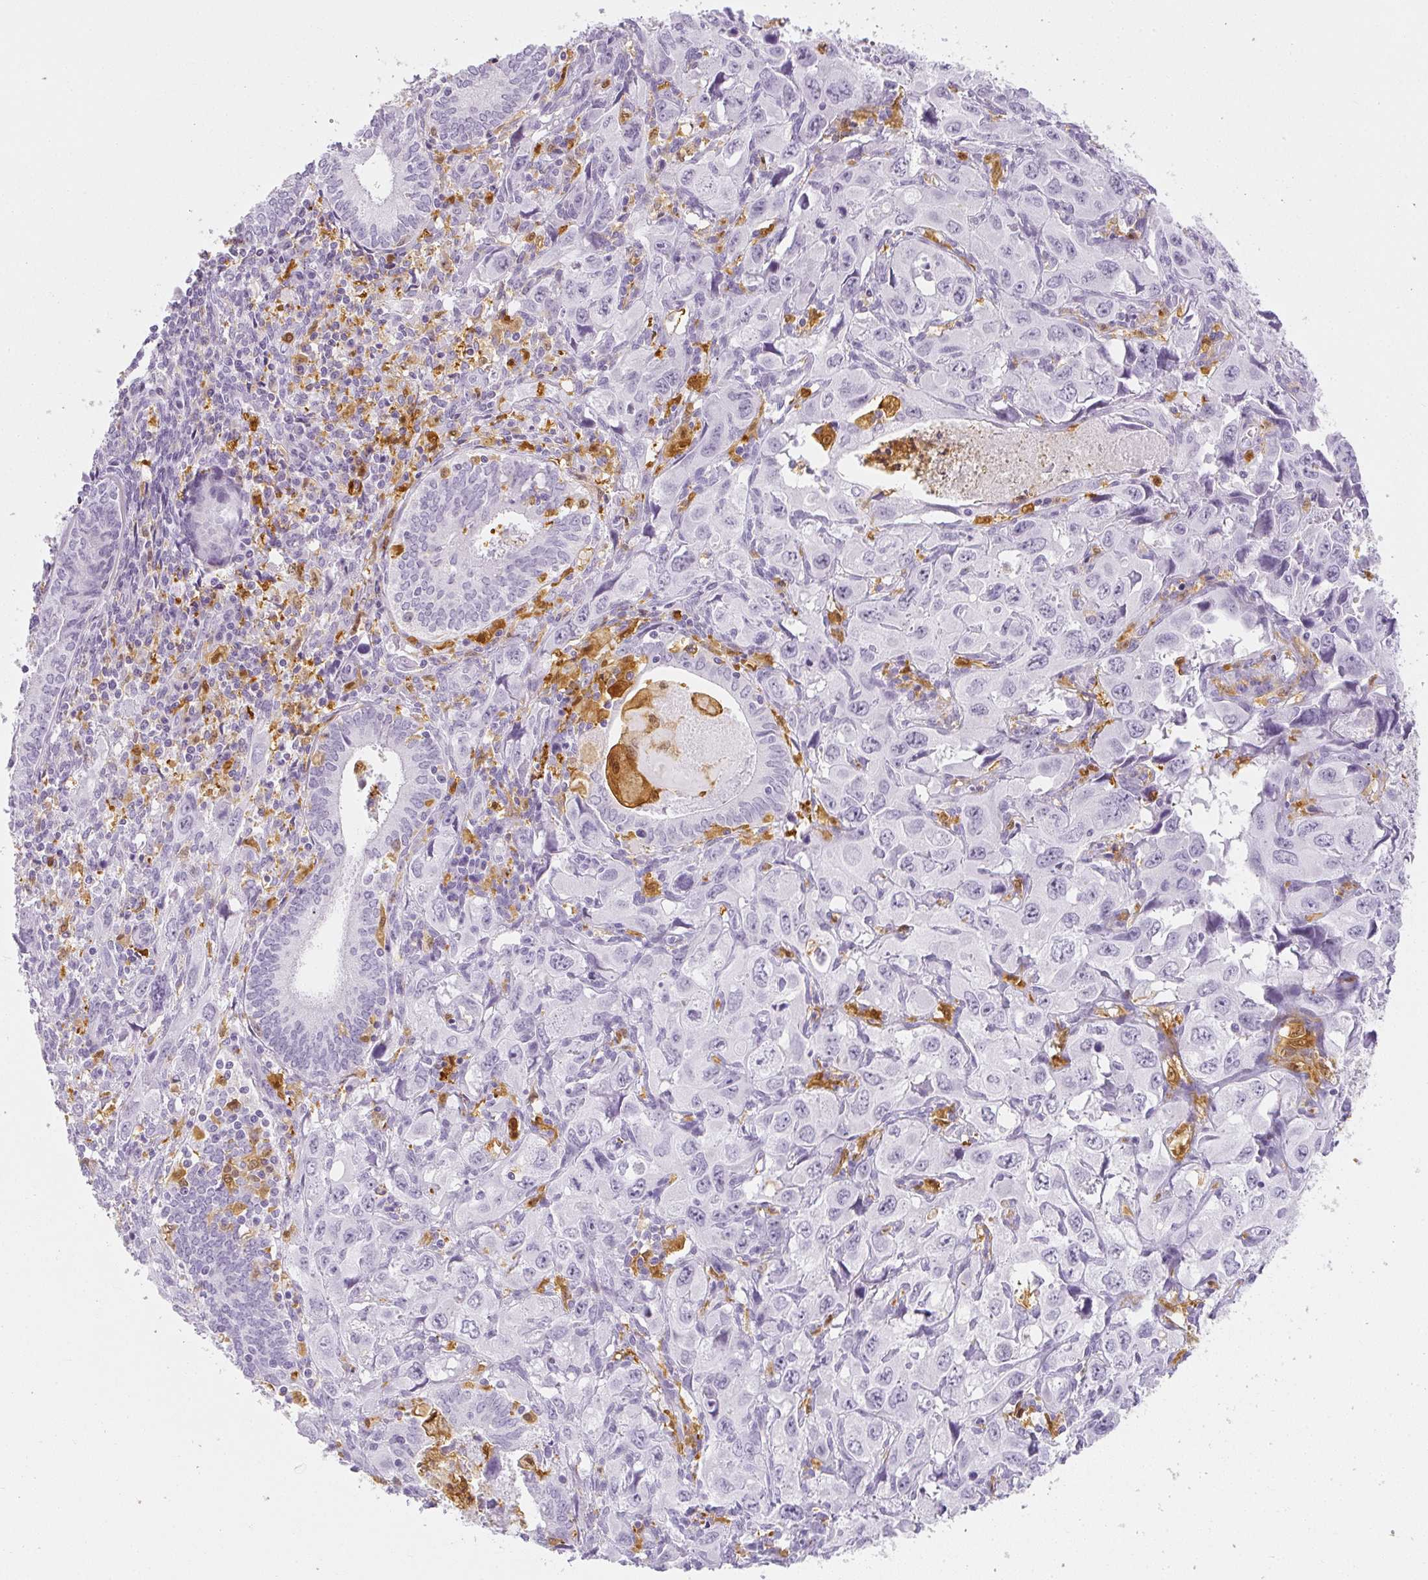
{"staining": {"intensity": "negative", "quantity": "none", "location": "none"}, "tissue": "endometrial cancer", "cell_type": "Tumor cells", "image_type": "cancer", "snomed": [{"axis": "morphology", "description": "Adenocarcinoma, NOS"}, {"axis": "topography", "description": "Uterus"}], "caption": "Tumor cells show no significant staining in adenocarcinoma (endometrial).", "gene": "HK3", "patient": {"sex": "female", "age": 62}}